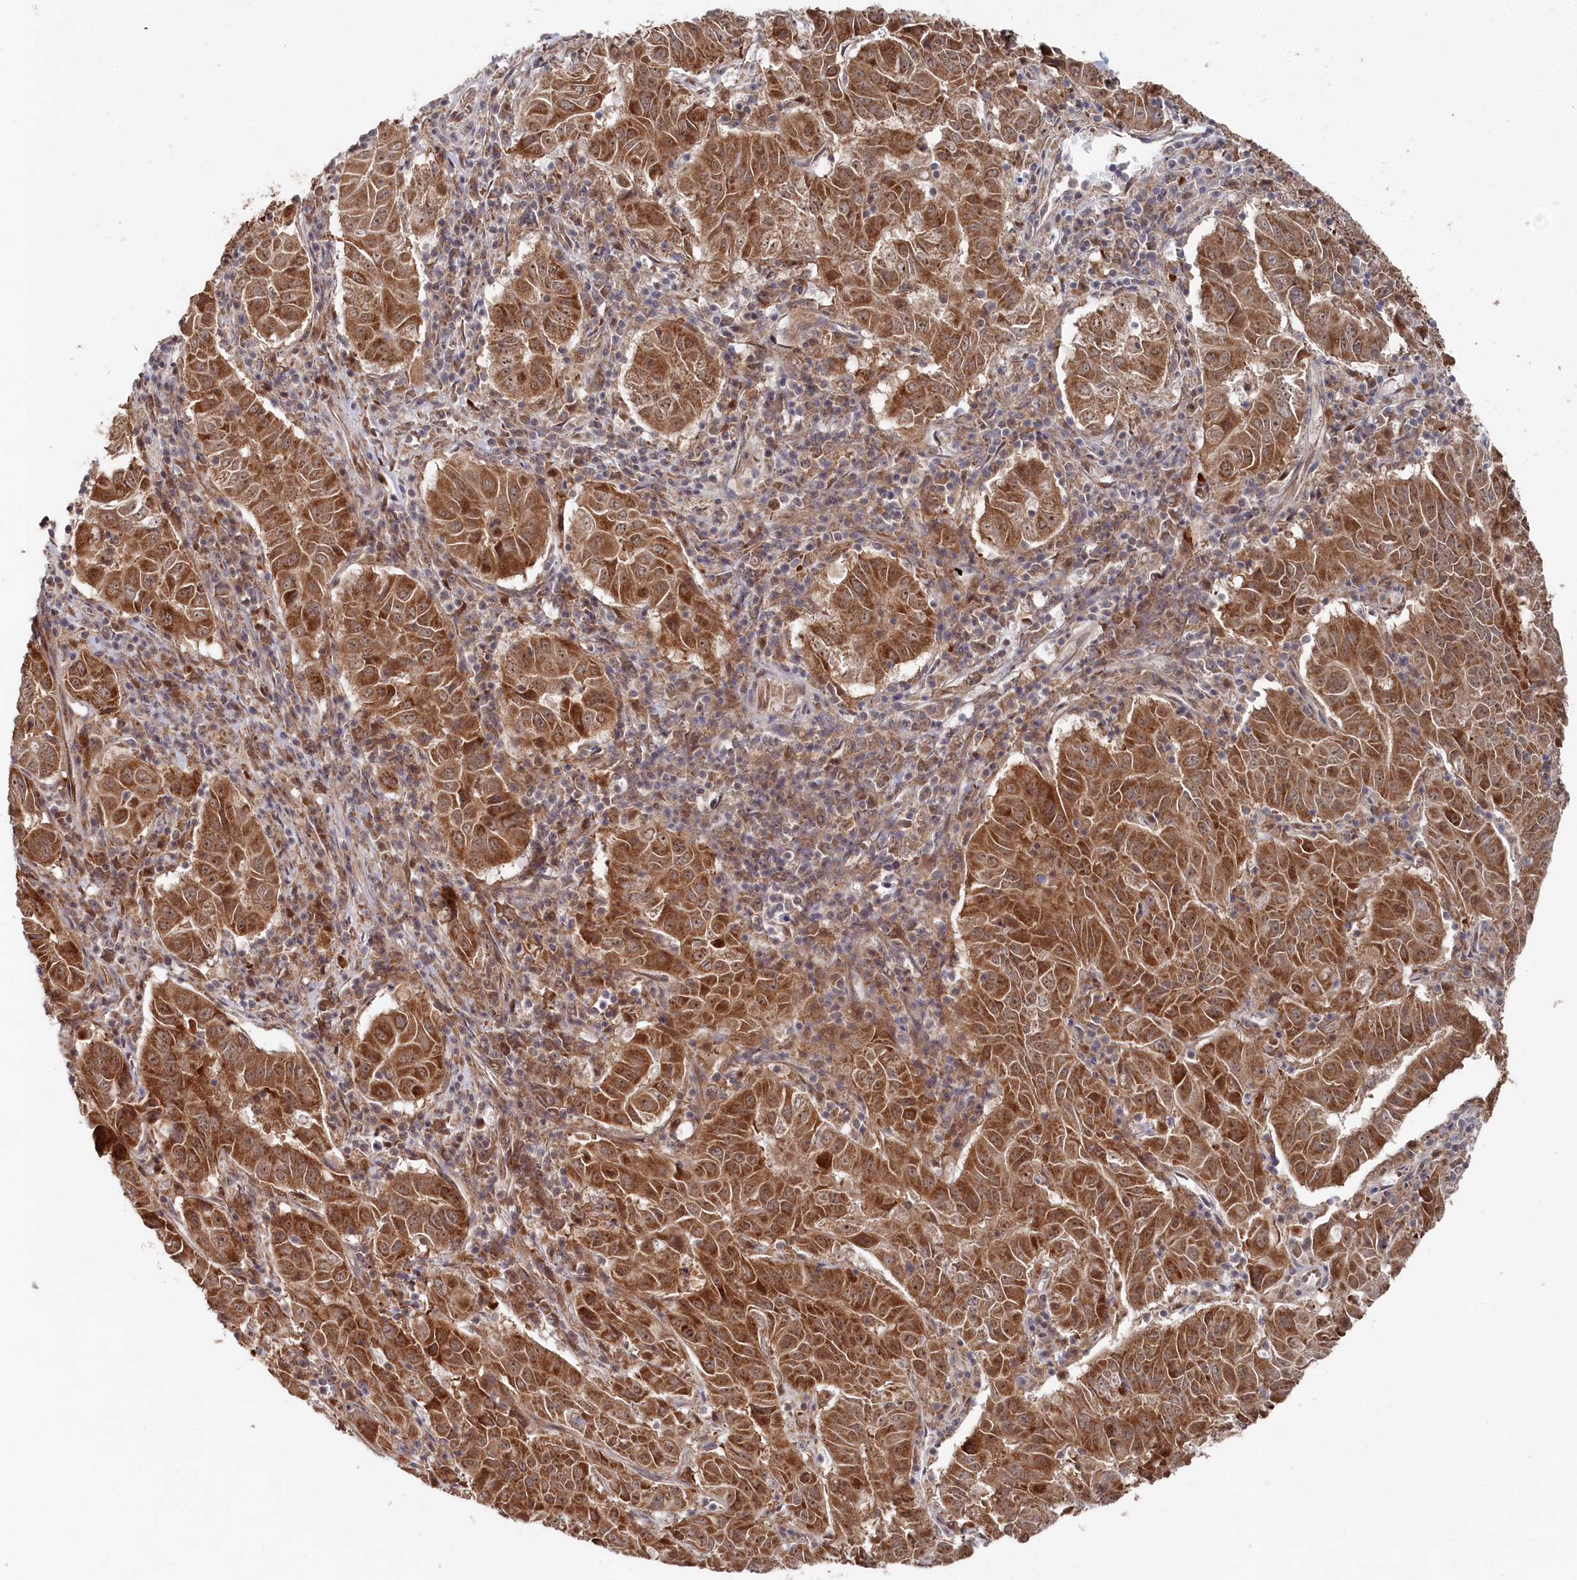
{"staining": {"intensity": "strong", "quantity": ">75%", "location": "cytoplasmic/membranous"}, "tissue": "pancreatic cancer", "cell_type": "Tumor cells", "image_type": "cancer", "snomed": [{"axis": "morphology", "description": "Adenocarcinoma, NOS"}, {"axis": "topography", "description": "Pancreas"}], "caption": "A high amount of strong cytoplasmic/membranous staining is appreciated in about >75% of tumor cells in pancreatic cancer tissue. (Brightfield microscopy of DAB IHC at high magnification).", "gene": "WAPL", "patient": {"sex": "male", "age": 63}}